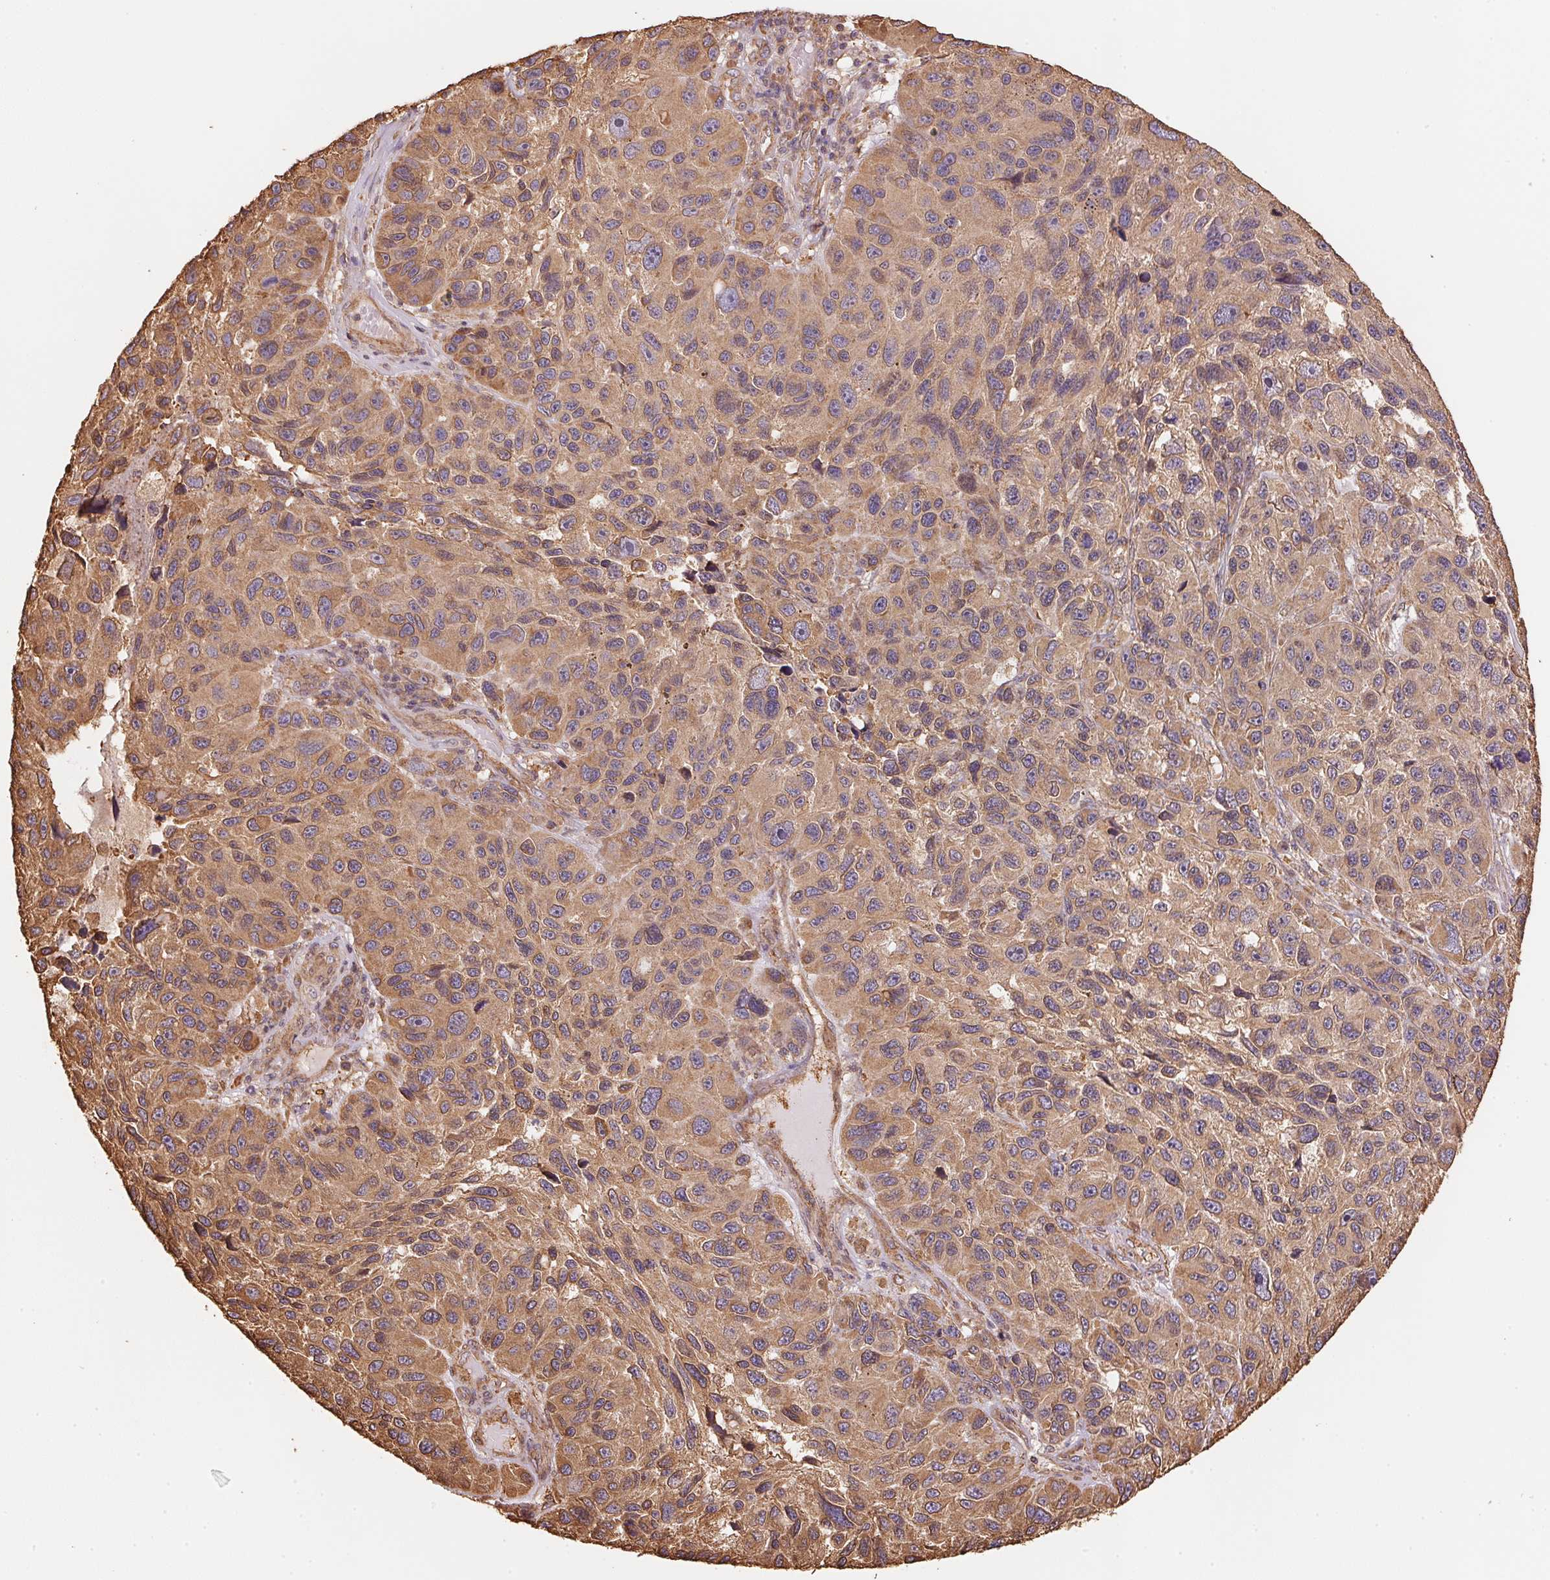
{"staining": {"intensity": "moderate", "quantity": ">75%", "location": "cytoplasmic/membranous"}, "tissue": "melanoma", "cell_type": "Tumor cells", "image_type": "cancer", "snomed": [{"axis": "morphology", "description": "Malignant melanoma, NOS"}, {"axis": "topography", "description": "Skin"}], "caption": "Tumor cells demonstrate medium levels of moderate cytoplasmic/membranous staining in approximately >75% of cells in human malignant melanoma.", "gene": "C6orf163", "patient": {"sex": "male", "age": 53}}